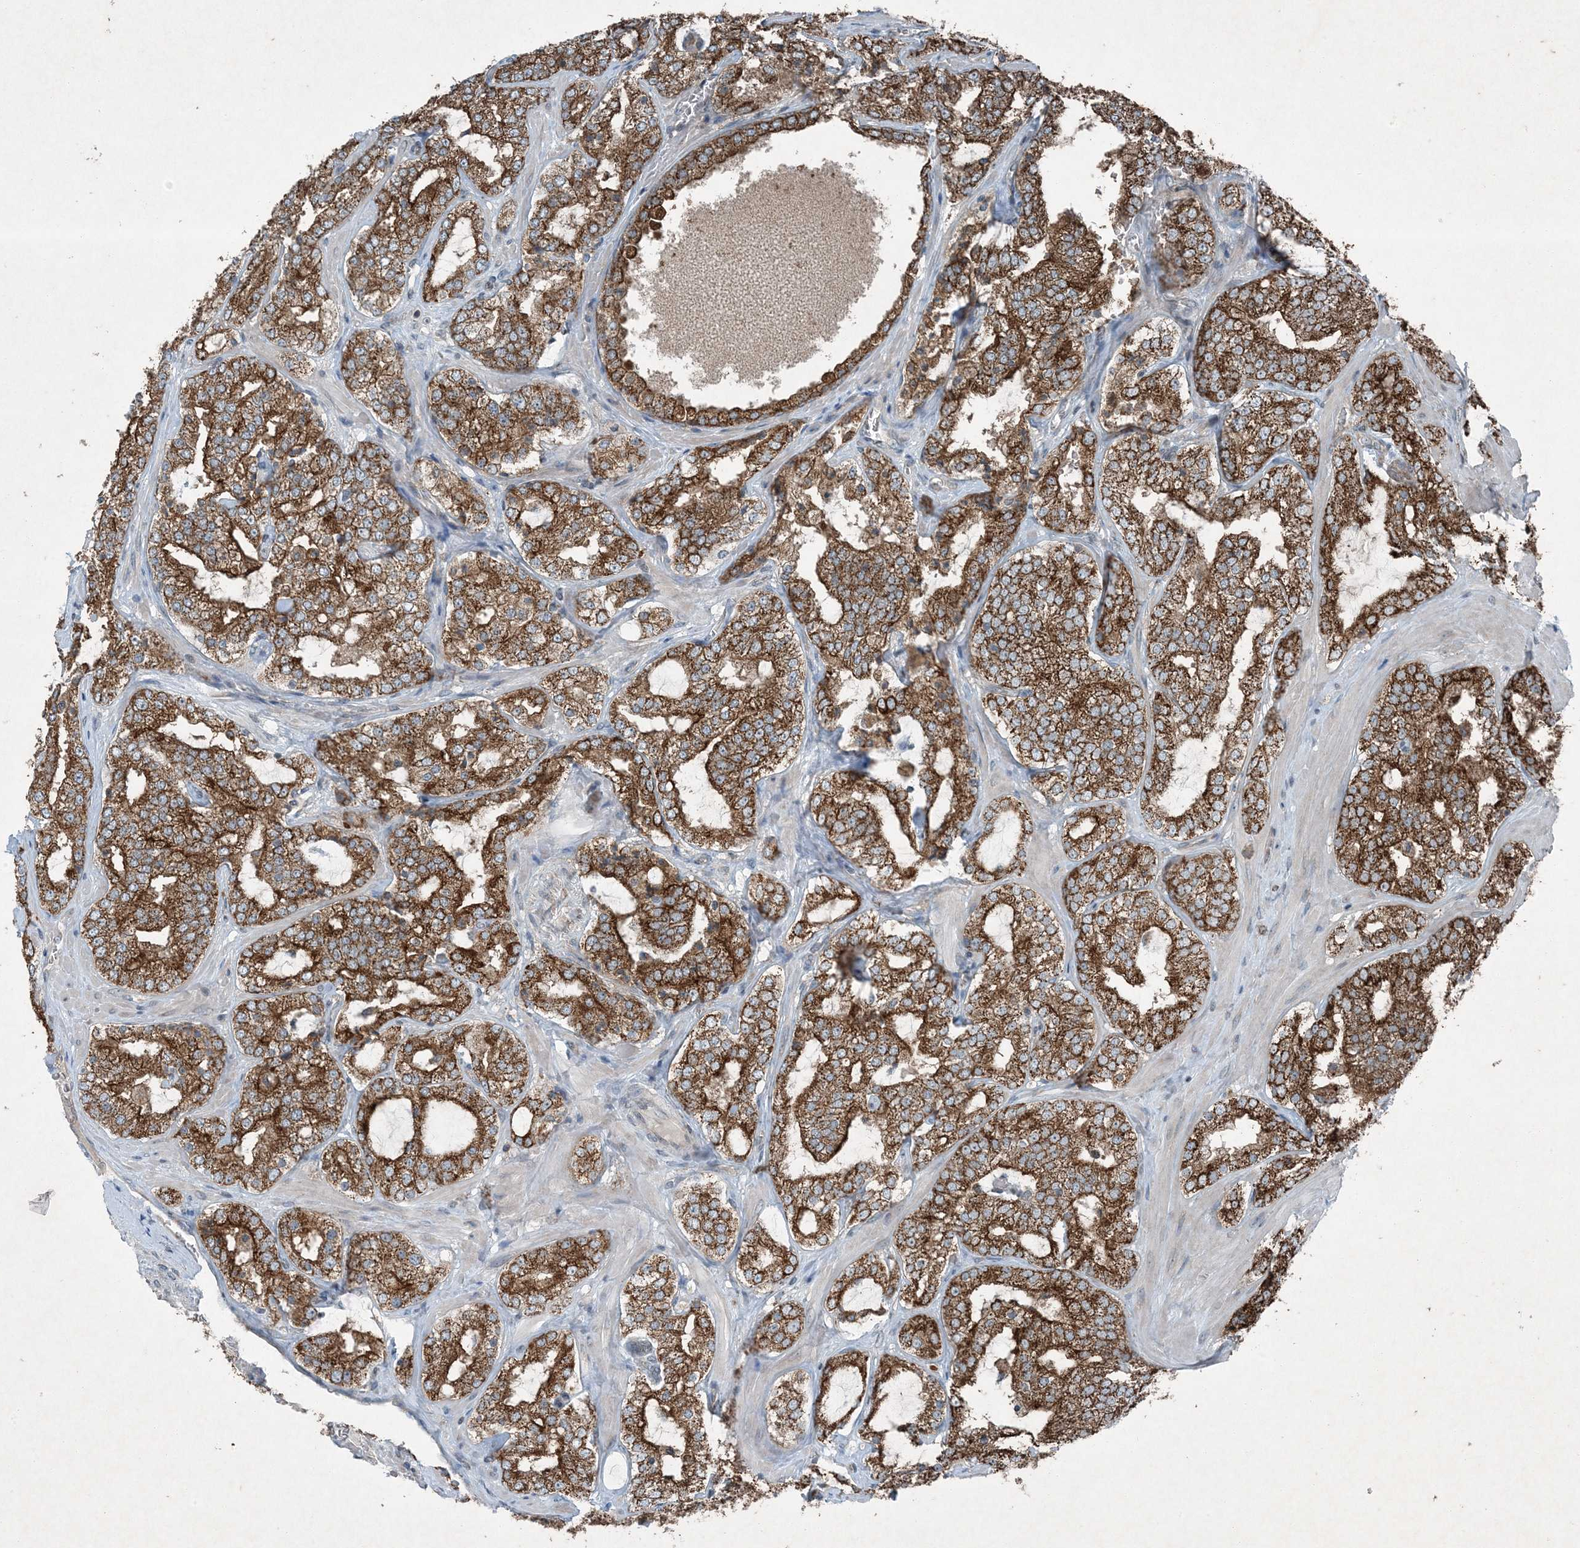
{"staining": {"intensity": "strong", "quantity": ">75%", "location": "cytoplasmic/membranous"}, "tissue": "prostate cancer", "cell_type": "Tumor cells", "image_type": "cancer", "snomed": [{"axis": "morphology", "description": "Adenocarcinoma, High grade"}, {"axis": "topography", "description": "Prostate"}], "caption": "The image shows staining of prostate cancer (adenocarcinoma (high-grade)), revealing strong cytoplasmic/membranous protein positivity (brown color) within tumor cells.", "gene": "PC", "patient": {"sex": "male", "age": 64}}